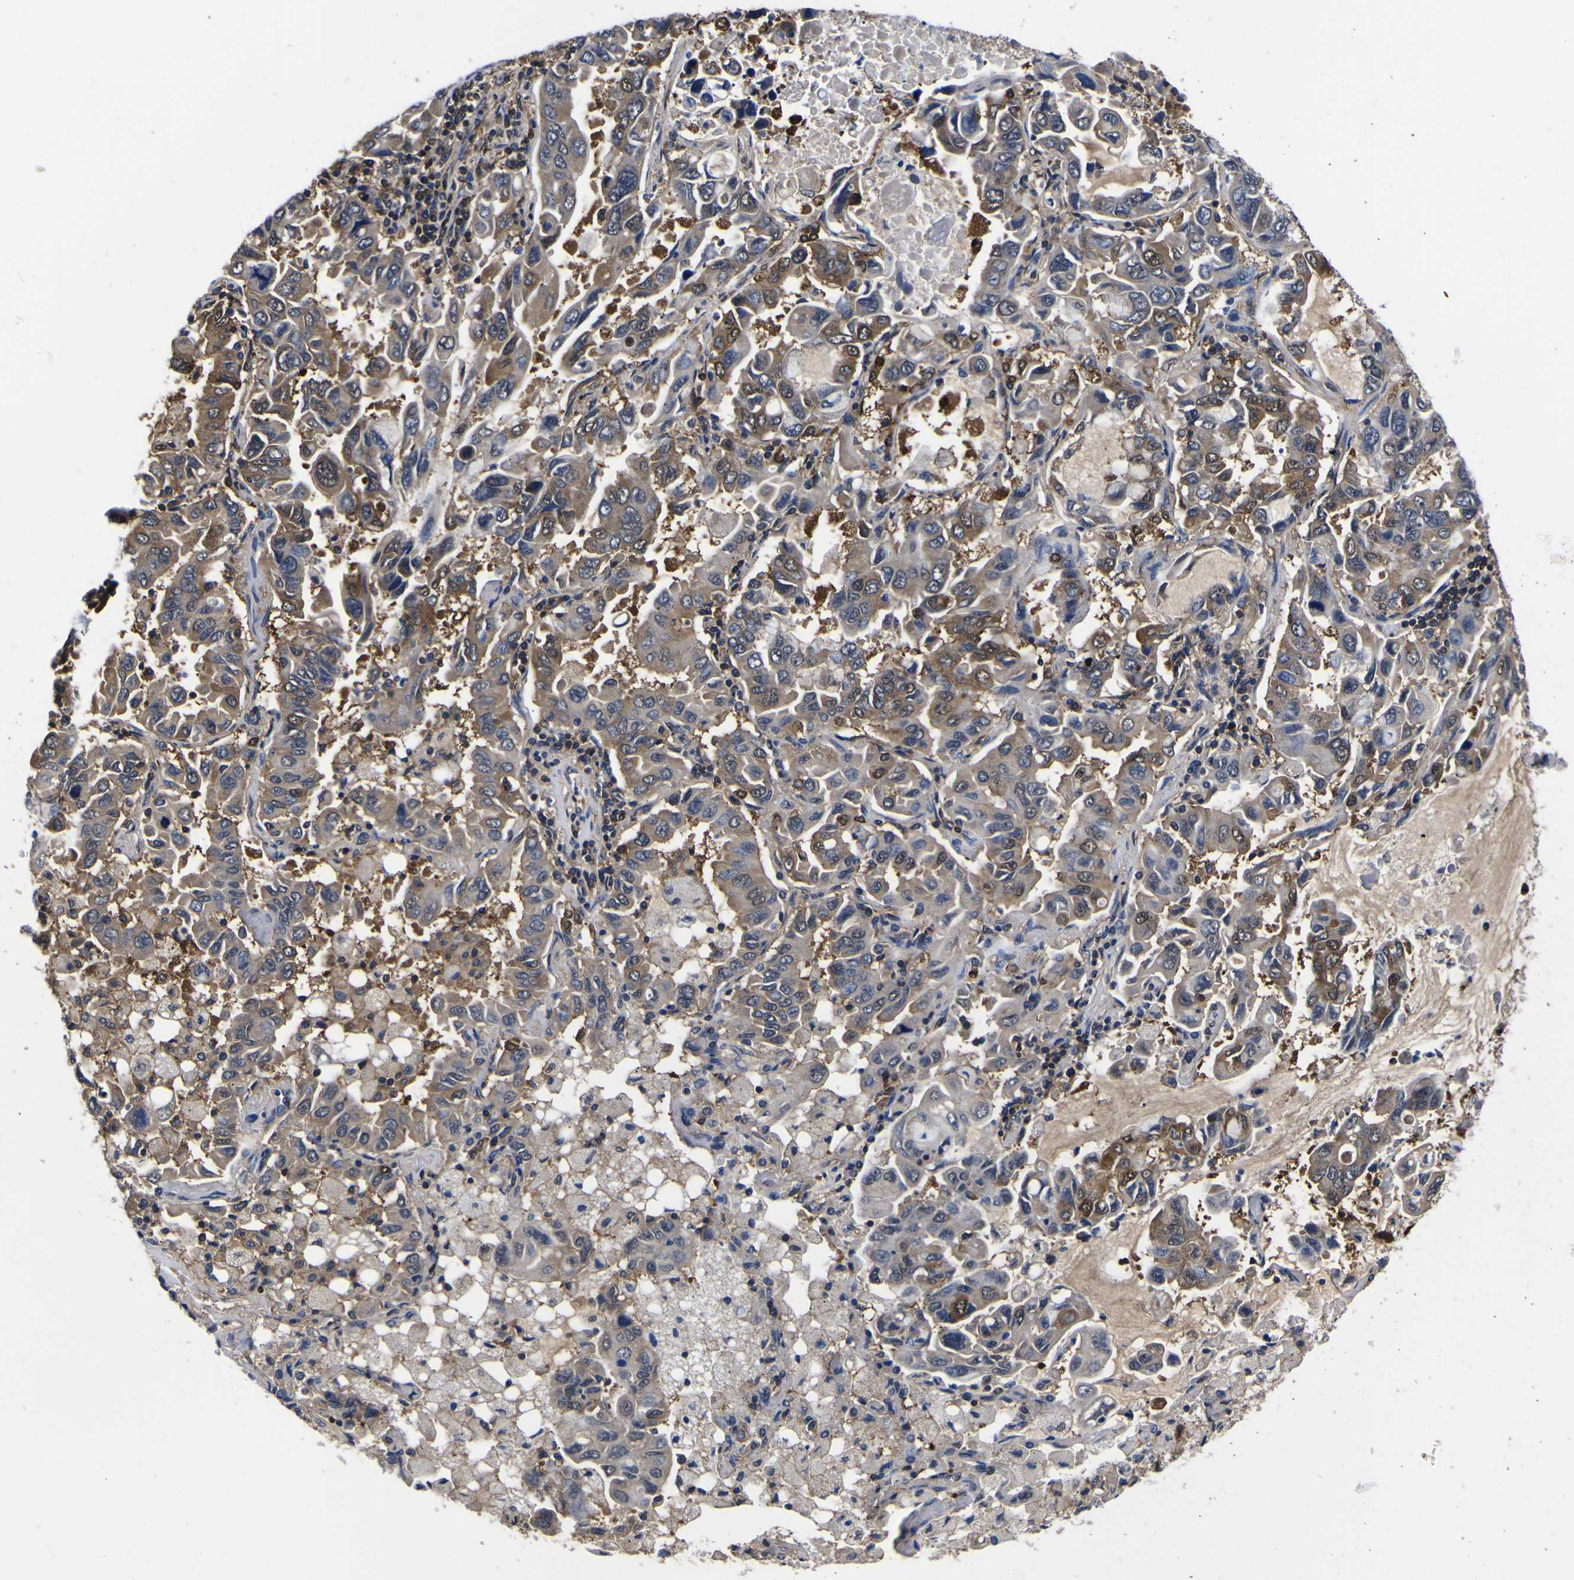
{"staining": {"intensity": "moderate", "quantity": "<25%", "location": "cytoplasmic/membranous"}, "tissue": "lung cancer", "cell_type": "Tumor cells", "image_type": "cancer", "snomed": [{"axis": "morphology", "description": "Adenocarcinoma, NOS"}, {"axis": "topography", "description": "Lung"}], "caption": "Moderate cytoplasmic/membranous protein positivity is appreciated in approximately <25% of tumor cells in adenocarcinoma (lung).", "gene": "FAM110B", "patient": {"sex": "male", "age": 64}}